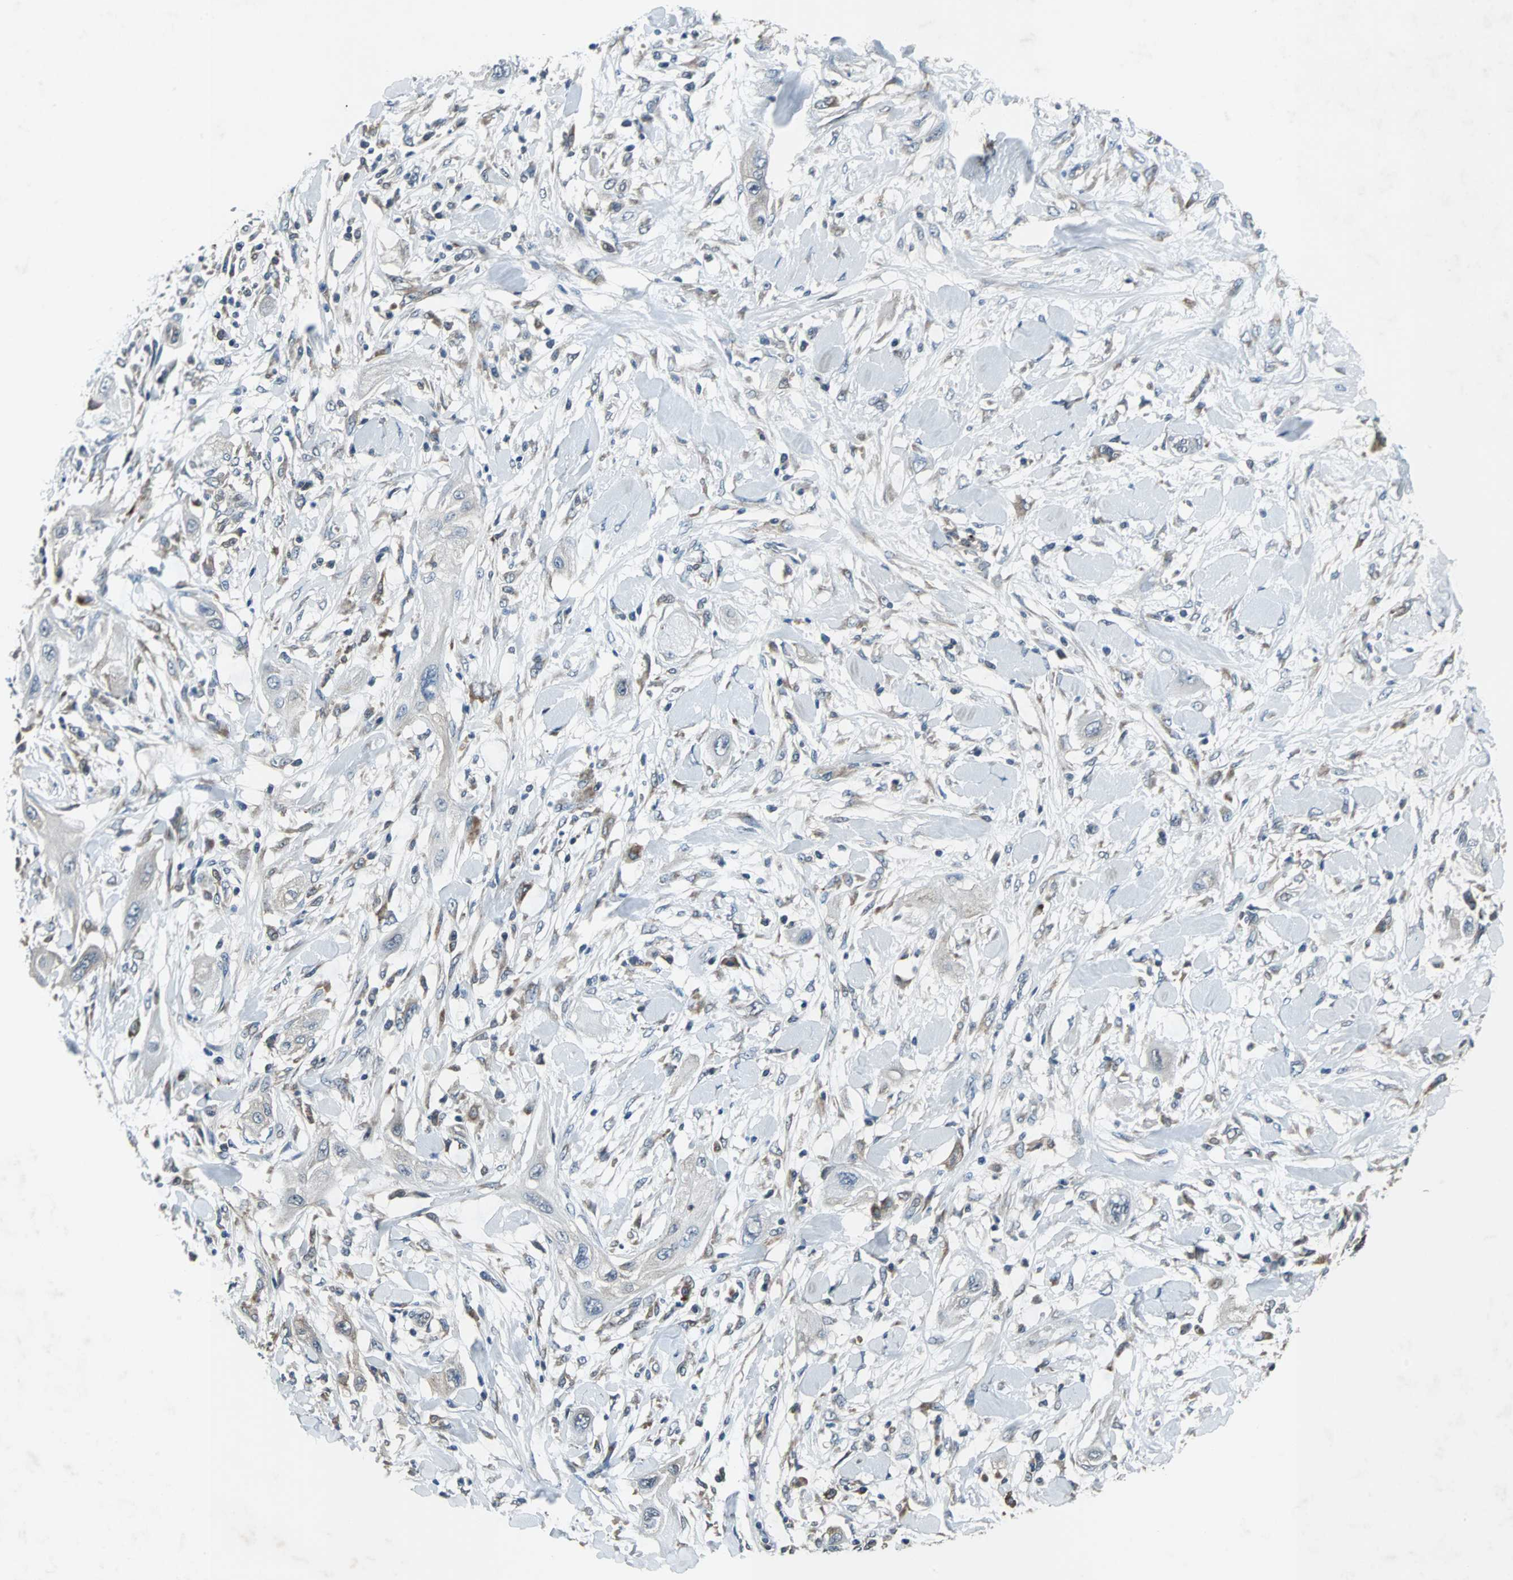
{"staining": {"intensity": "negative", "quantity": "none", "location": "none"}, "tissue": "lung cancer", "cell_type": "Tumor cells", "image_type": "cancer", "snomed": [{"axis": "morphology", "description": "Squamous cell carcinoma, NOS"}, {"axis": "topography", "description": "Lung"}], "caption": "A high-resolution histopathology image shows IHC staining of squamous cell carcinoma (lung), which demonstrates no significant staining in tumor cells.", "gene": "SOS1", "patient": {"sex": "female", "age": 47}}